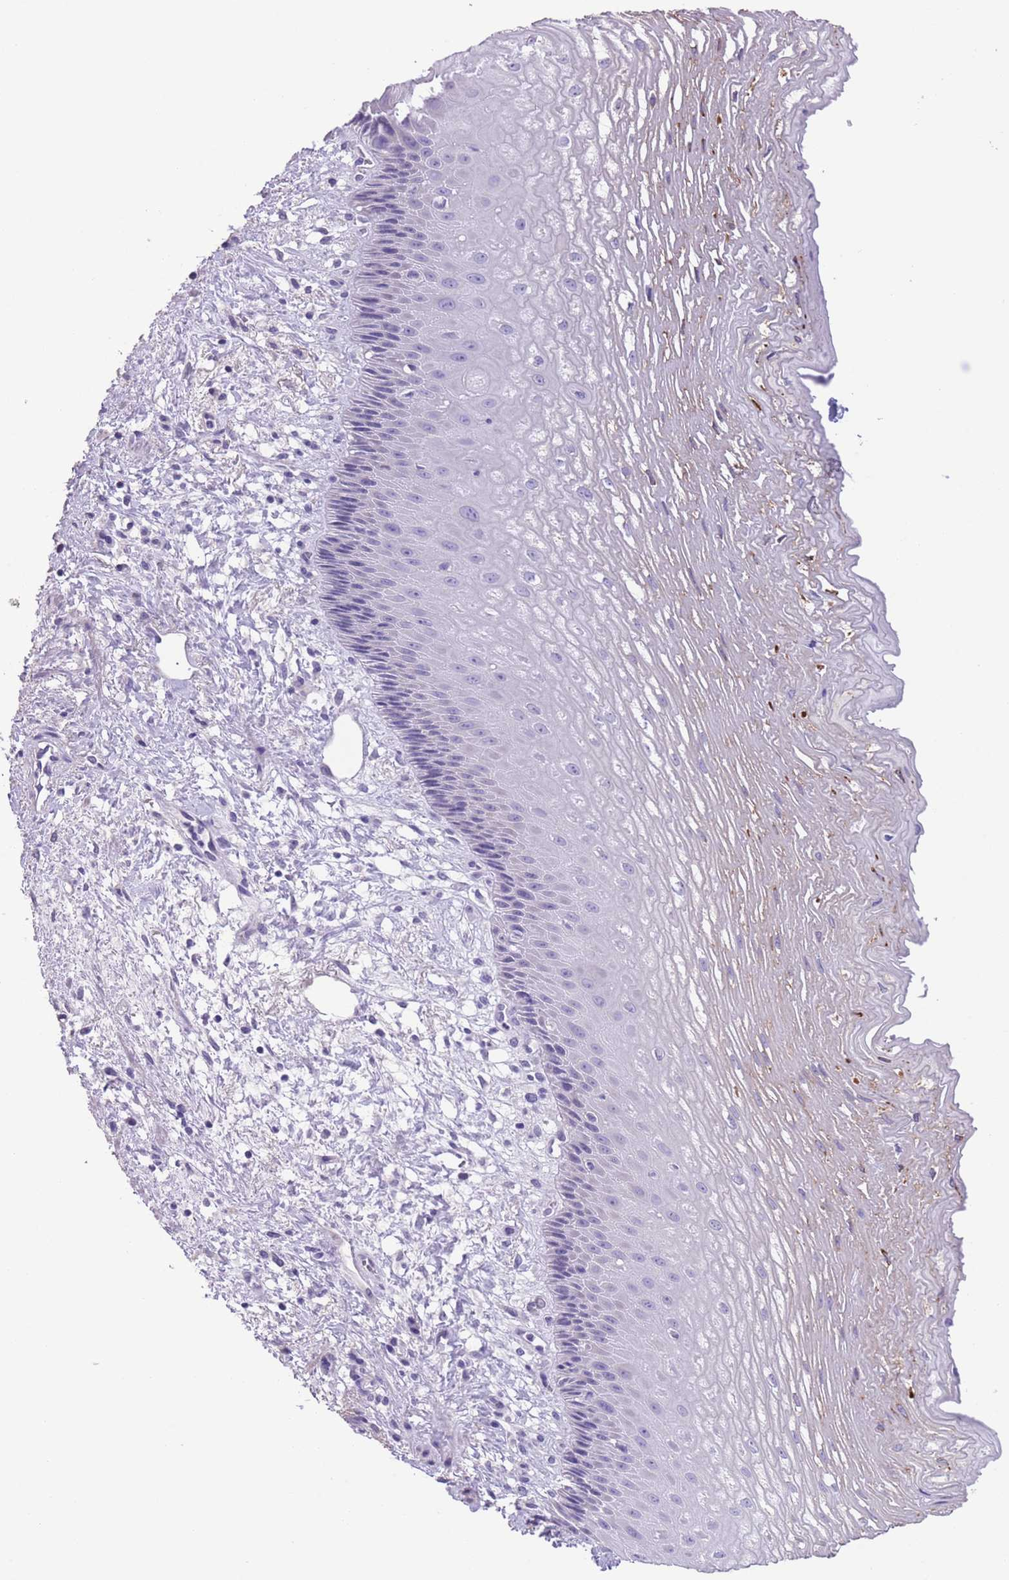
{"staining": {"intensity": "negative", "quantity": "none", "location": "none"}, "tissue": "esophagus", "cell_type": "Squamous epithelial cells", "image_type": "normal", "snomed": [{"axis": "morphology", "description": "Normal tissue, NOS"}, {"axis": "topography", "description": "Esophagus"}], "caption": "High power microscopy photomicrograph of an immunohistochemistry histopathology image of unremarkable esophagus, revealing no significant expression in squamous epithelial cells. (Brightfield microscopy of DAB IHC at high magnification).", "gene": "RAI2", "patient": {"sex": "male", "age": 60}}